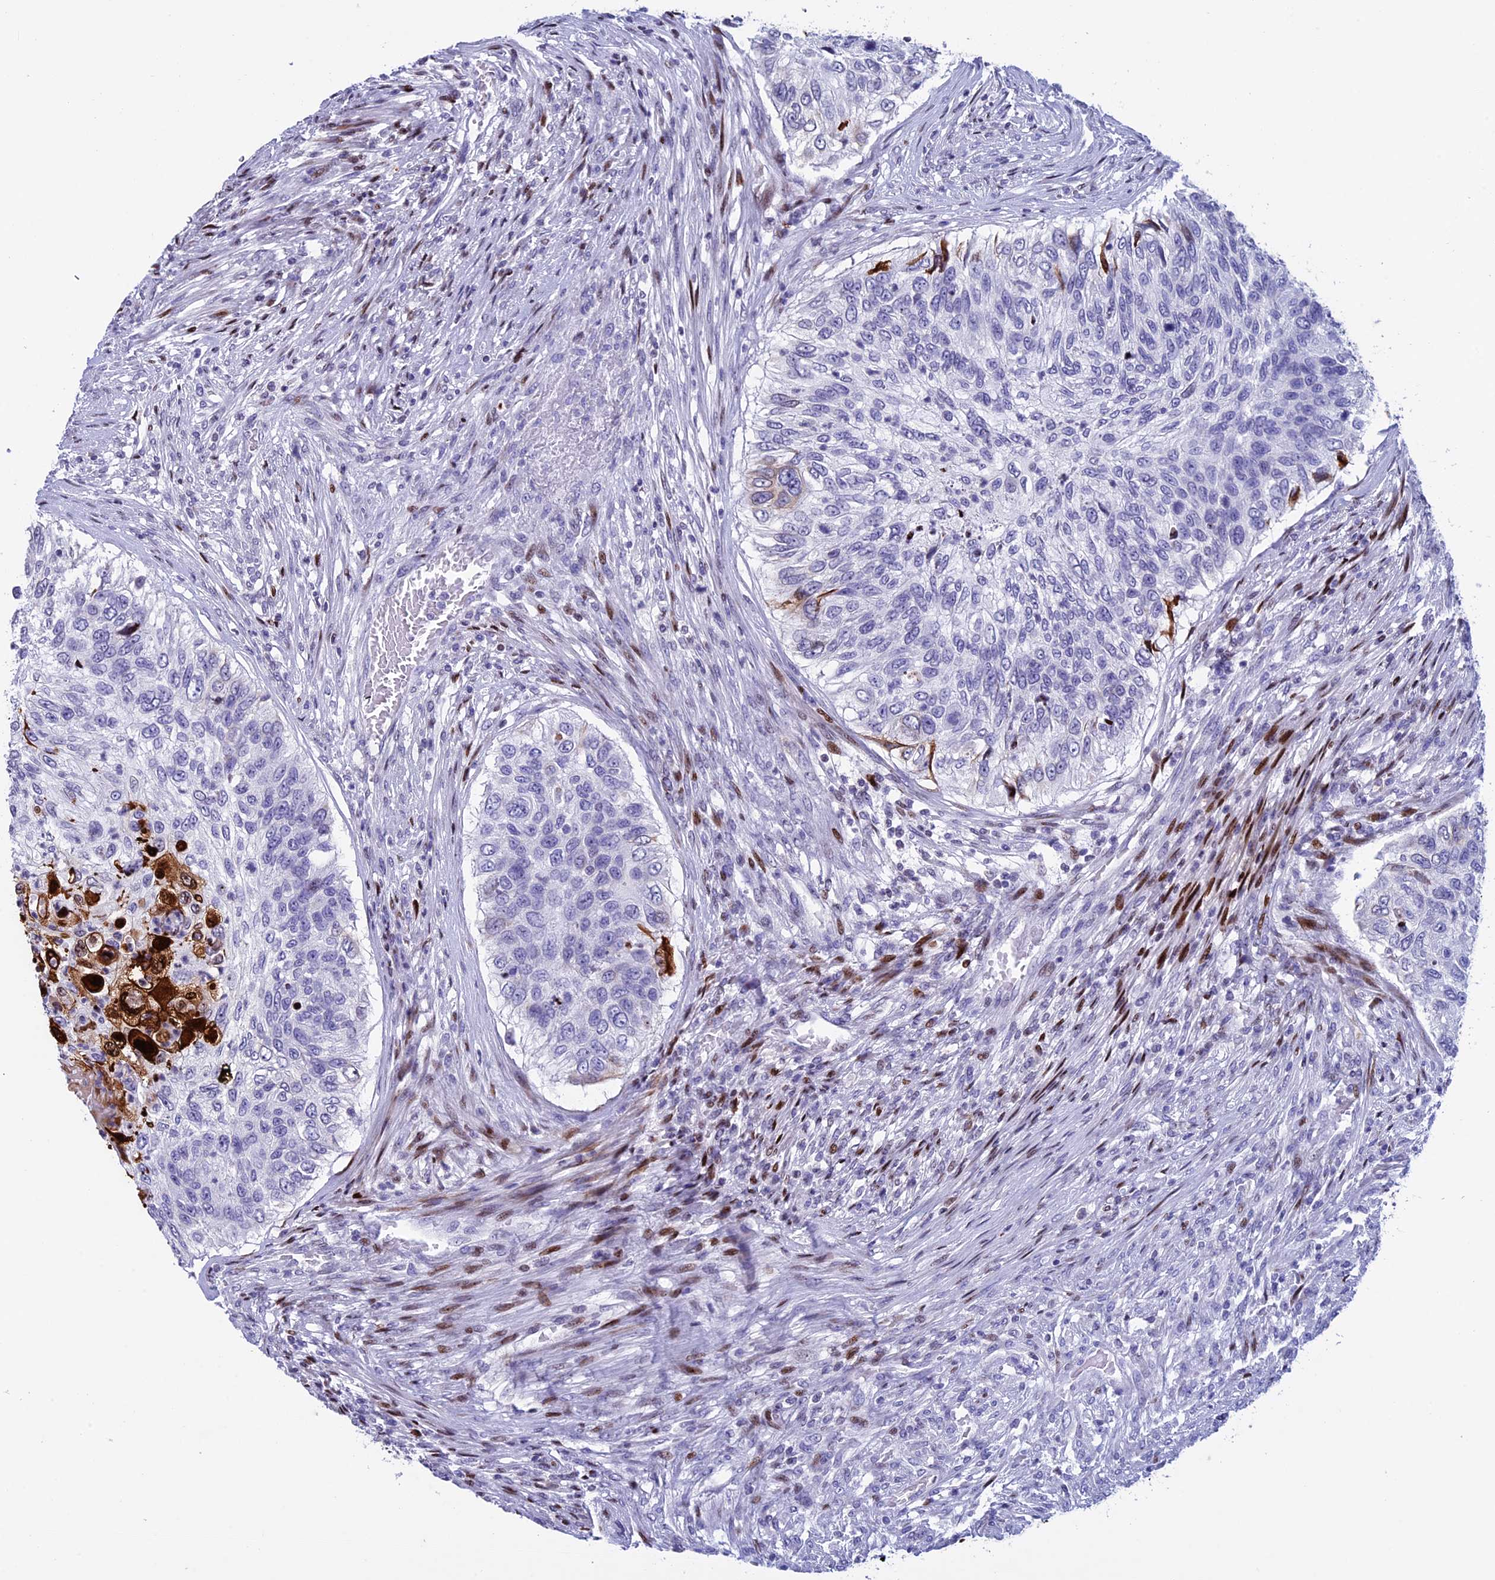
{"staining": {"intensity": "negative", "quantity": "none", "location": "none"}, "tissue": "urothelial cancer", "cell_type": "Tumor cells", "image_type": "cancer", "snomed": [{"axis": "morphology", "description": "Urothelial carcinoma, High grade"}, {"axis": "topography", "description": "Urinary bladder"}], "caption": "DAB immunohistochemical staining of urothelial cancer displays no significant expression in tumor cells. (DAB immunohistochemistry (IHC), high magnification).", "gene": "BTBD3", "patient": {"sex": "female", "age": 60}}